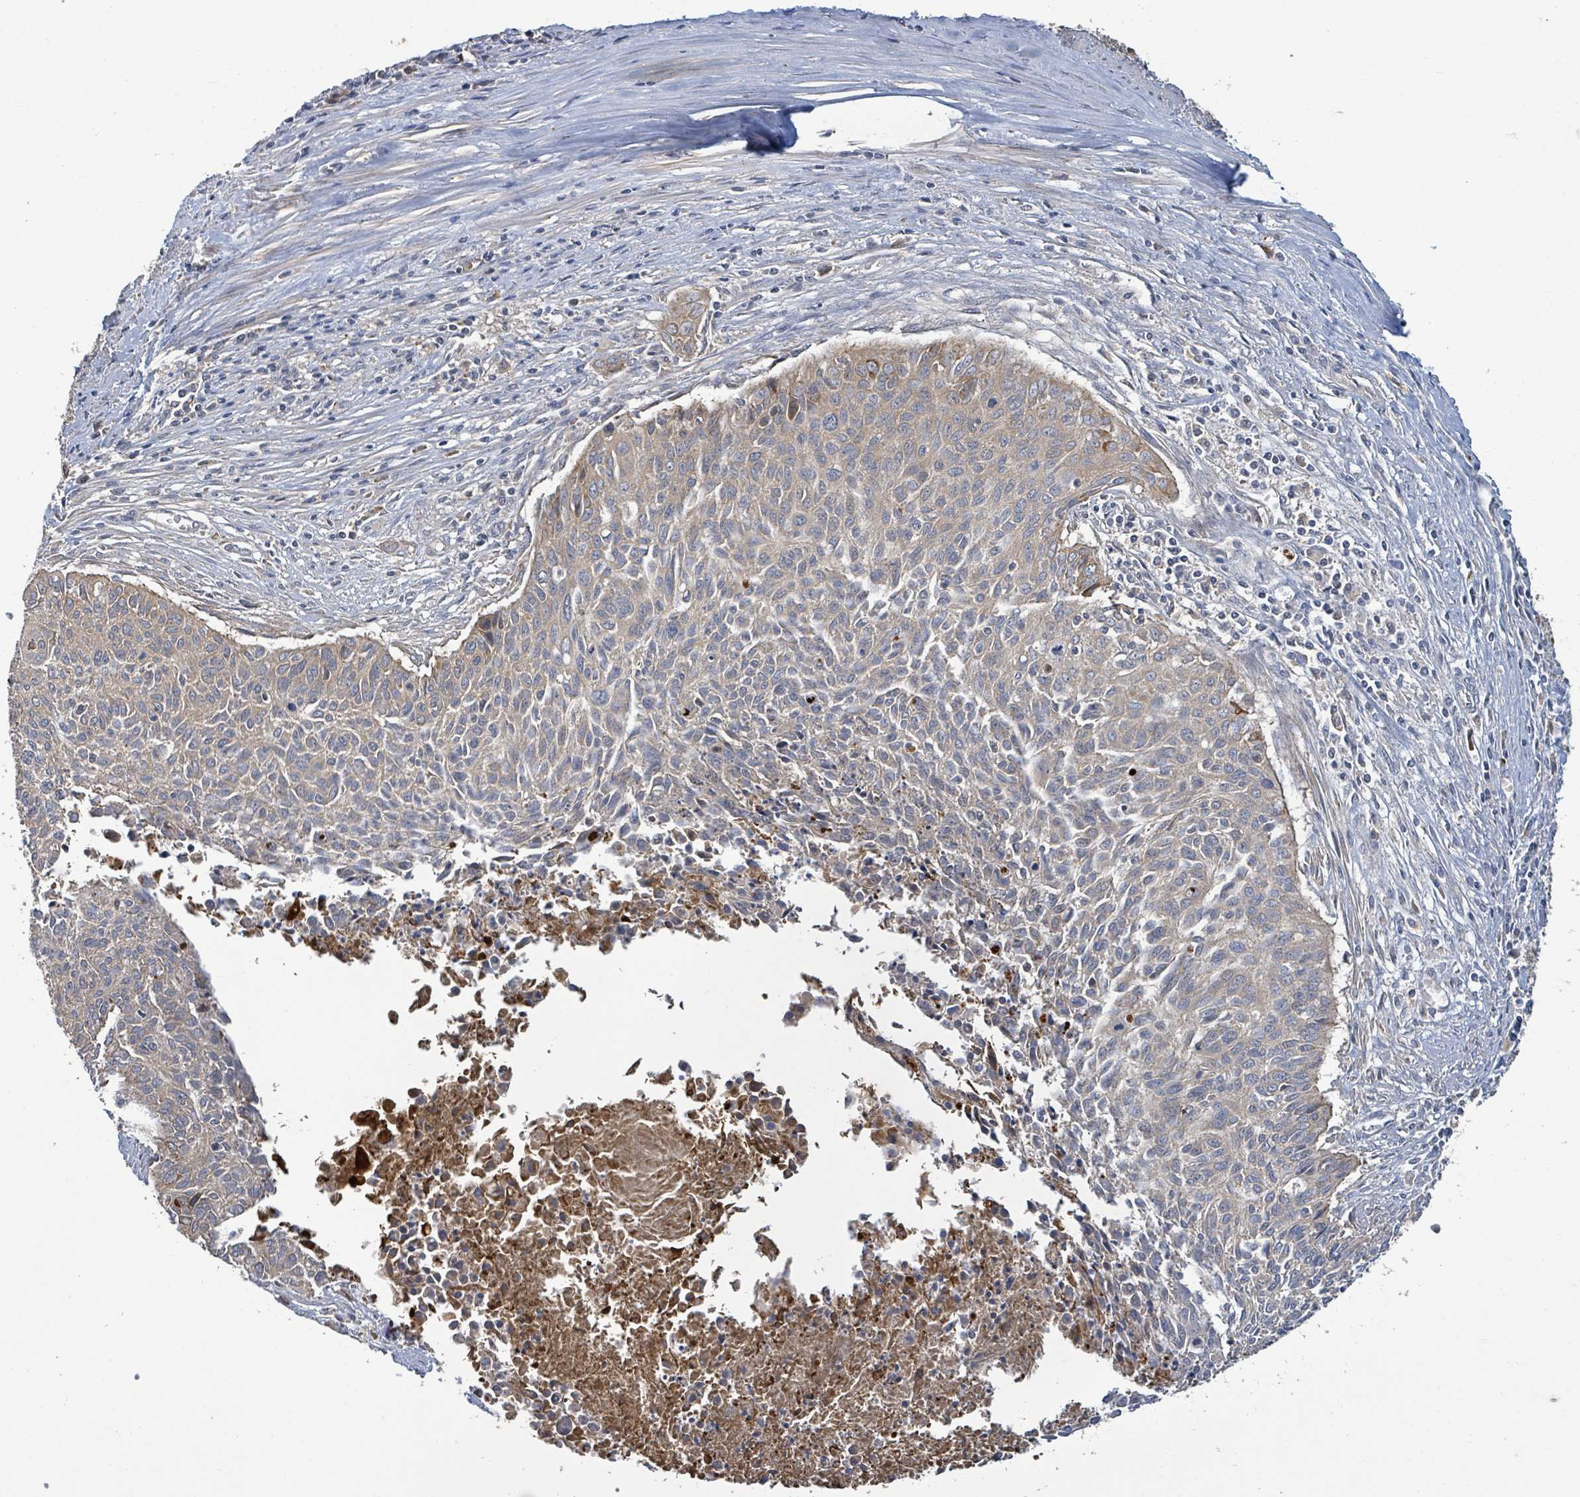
{"staining": {"intensity": "negative", "quantity": "none", "location": "none"}, "tissue": "cervical cancer", "cell_type": "Tumor cells", "image_type": "cancer", "snomed": [{"axis": "morphology", "description": "Squamous cell carcinoma, NOS"}, {"axis": "topography", "description": "Cervix"}], "caption": "Cervical cancer was stained to show a protein in brown. There is no significant positivity in tumor cells.", "gene": "STARD4", "patient": {"sex": "female", "age": 55}}